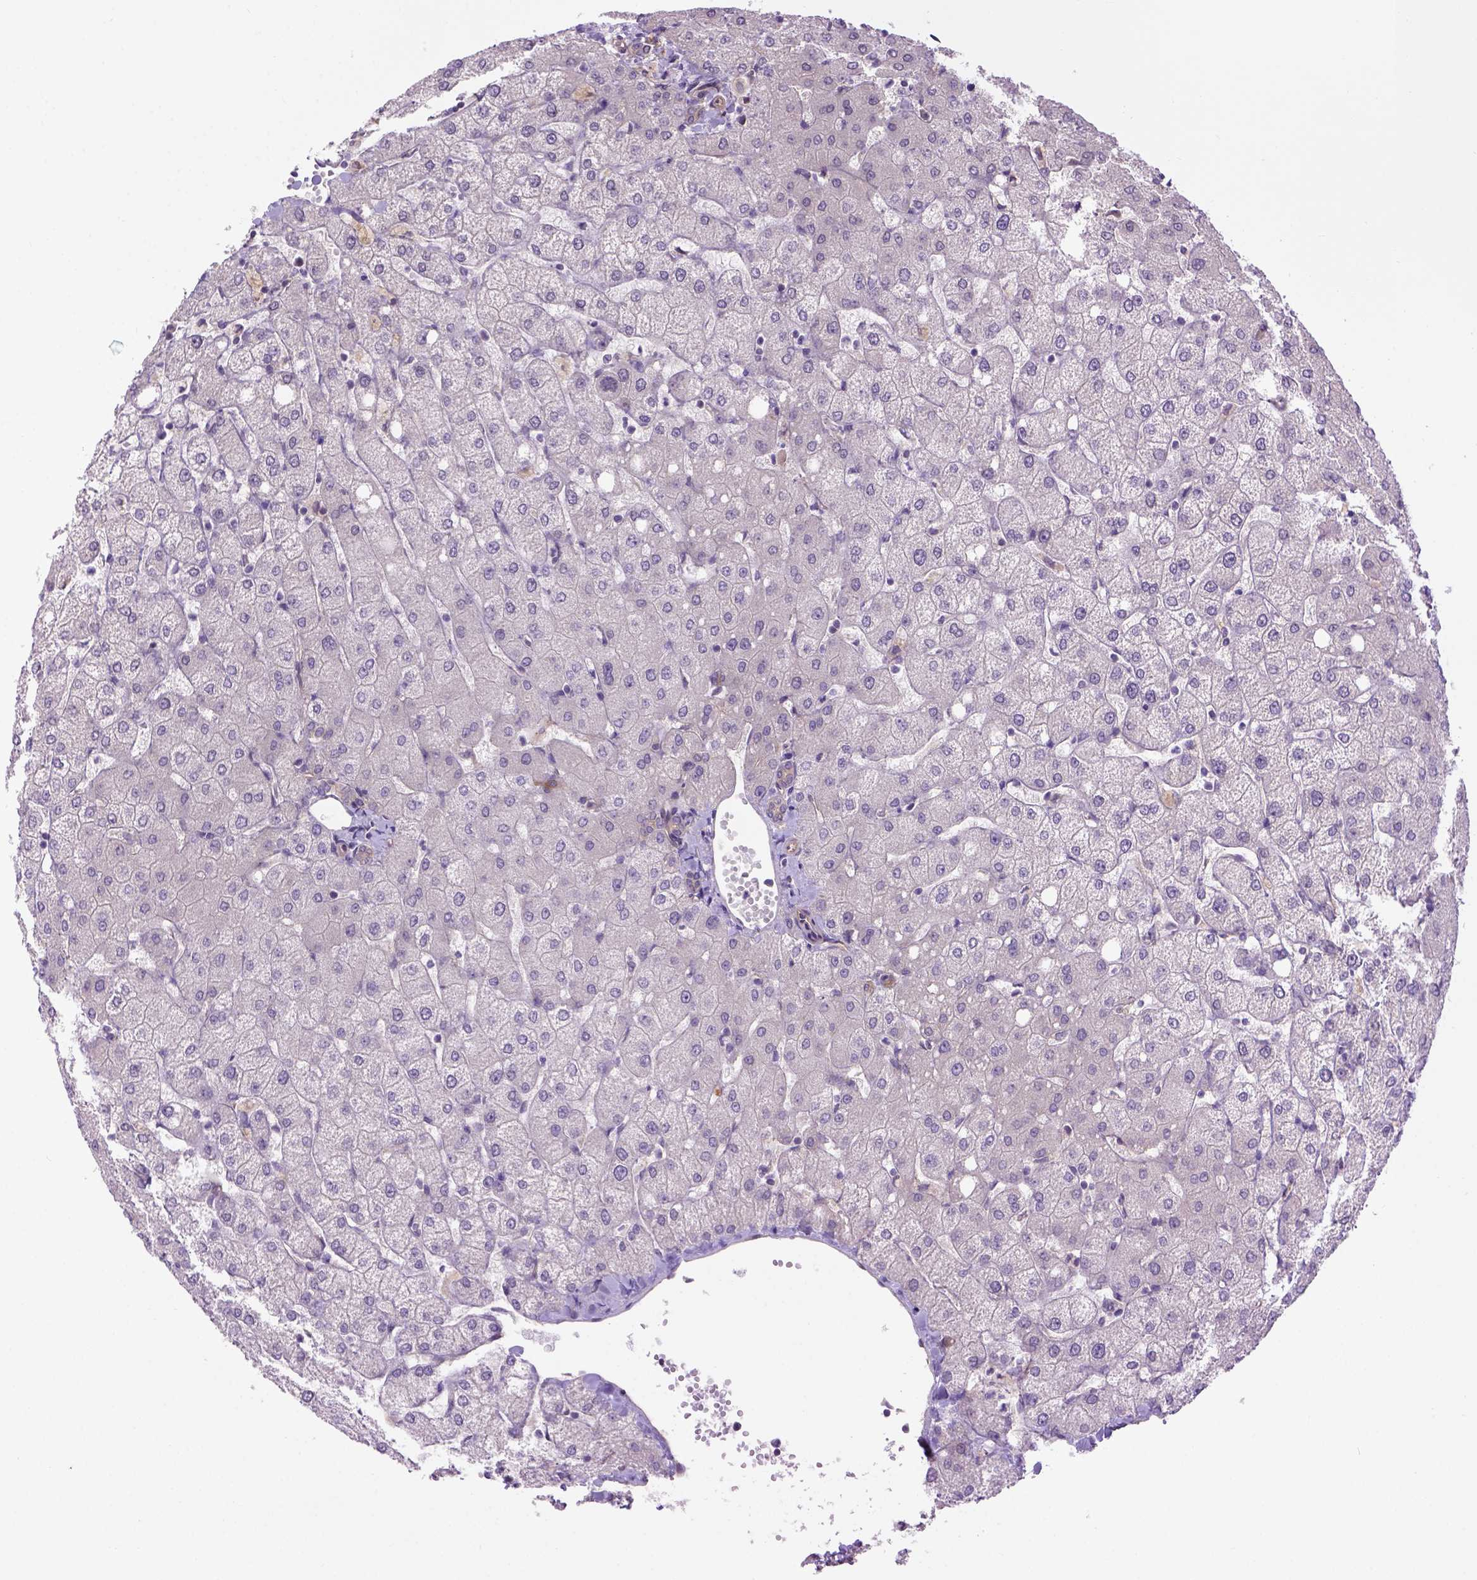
{"staining": {"intensity": "negative", "quantity": "none", "location": "none"}, "tissue": "liver", "cell_type": "Cholangiocytes", "image_type": "normal", "snomed": [{"axis": "morphology", "description": "Normal tissue, NOS"}, {"axis": "topography", "description": "Liver"}], "caption": "The micrograph demonstrates no staining of cholangiocytes in unremarkable liver. Nuclei are stained in blue.", "gene": "CASKIN2", "patient": {"sex": "female", "age": 54}}